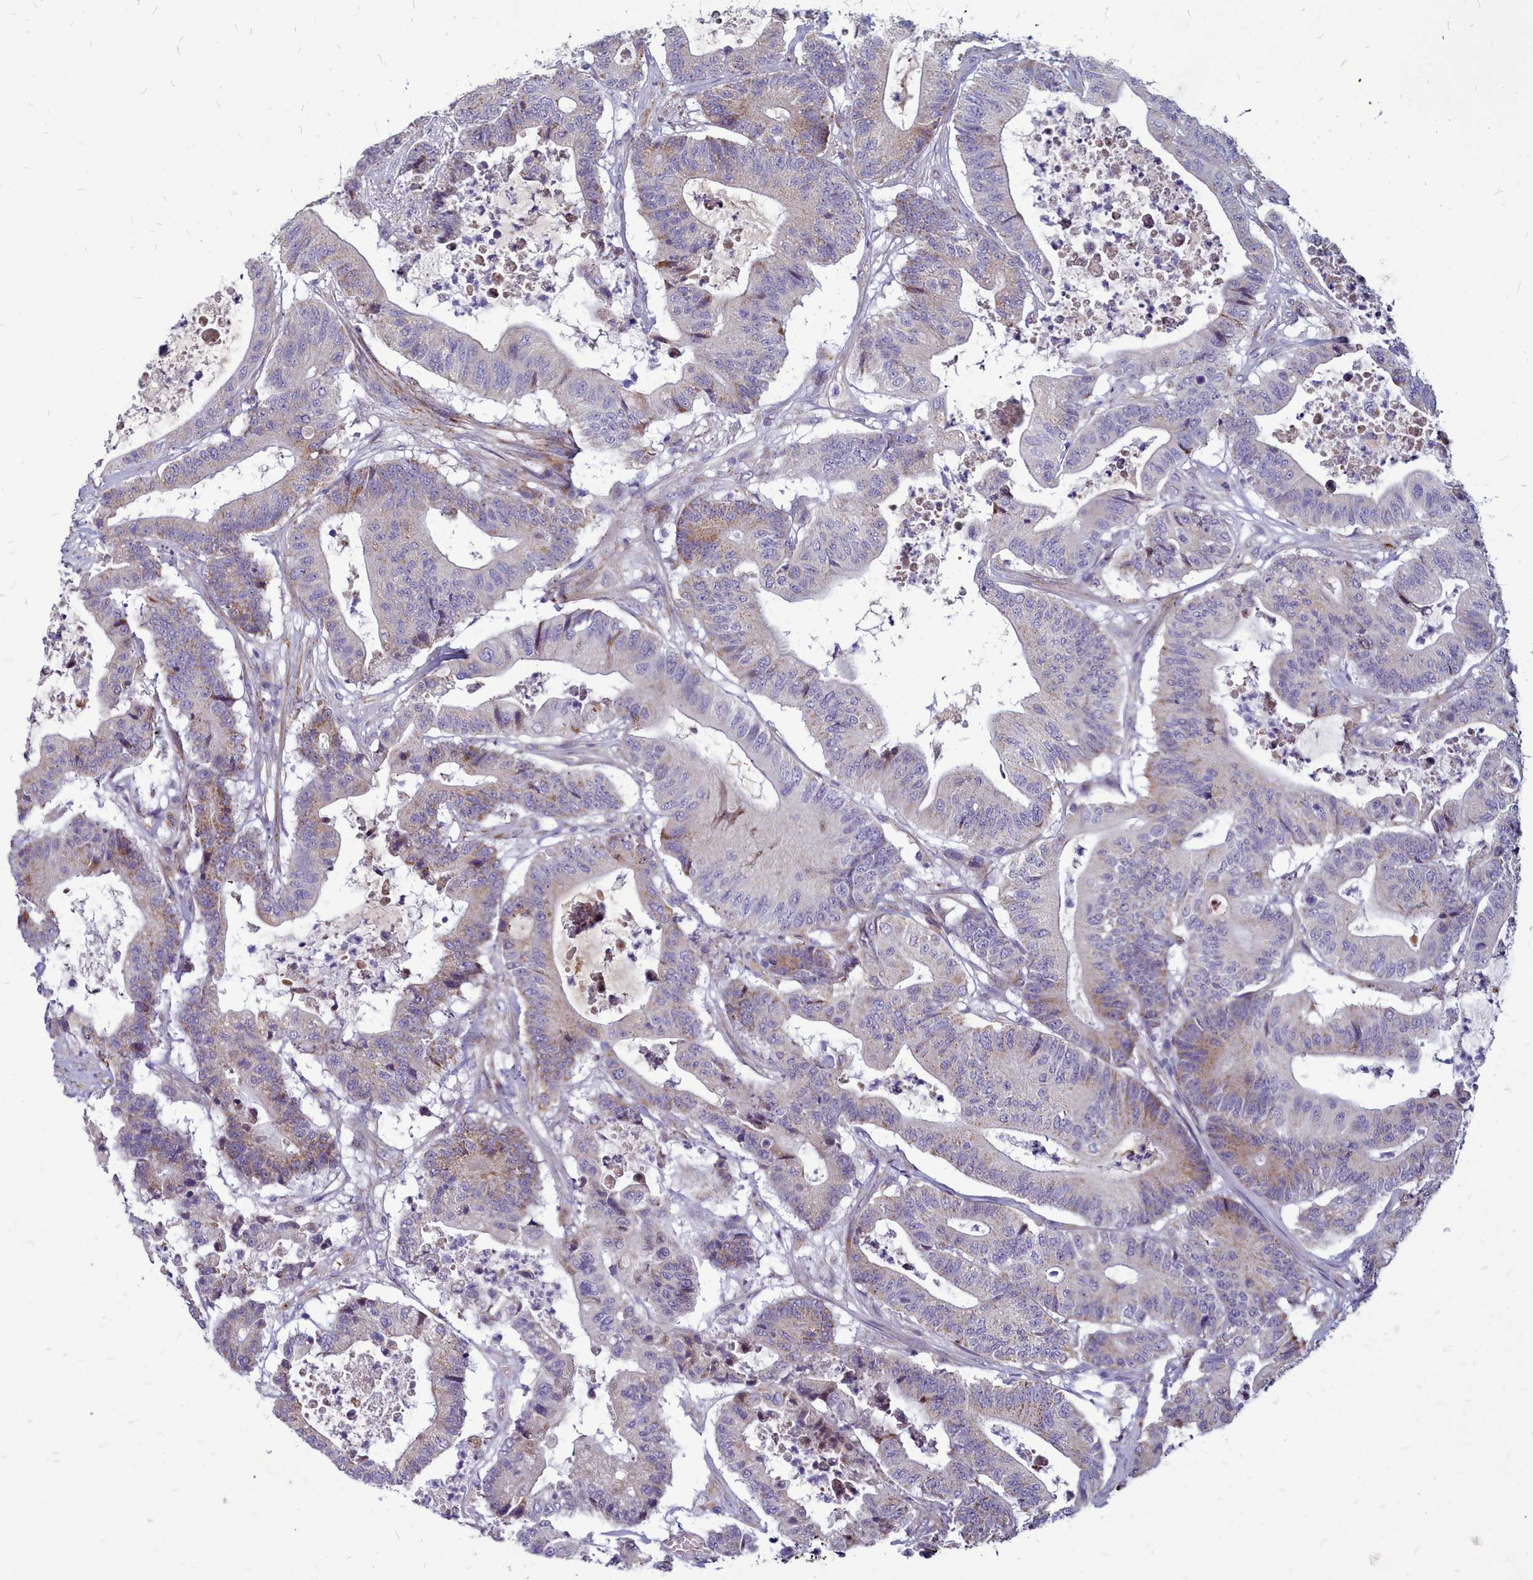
{"staining": {"intensity": "weak", "quantity": "<25%", "location": "cytoplasmic/membranous"}, "tissue": "colorectal cancer", "cell_type": "Tumor cells", "image_type": "cancer", "snomed": [{"axis": "morphology", "description": "Adenocarcinoma, NOS"}, {"axis": "topography", "description": "Colon"}], "caption": "An image of adenocarcinoma (colorectal) stained for a protein reveals no brown staining in tumor cells.", "gene": "SMPD4", "patient": {"sex": "female", "age": 84}}